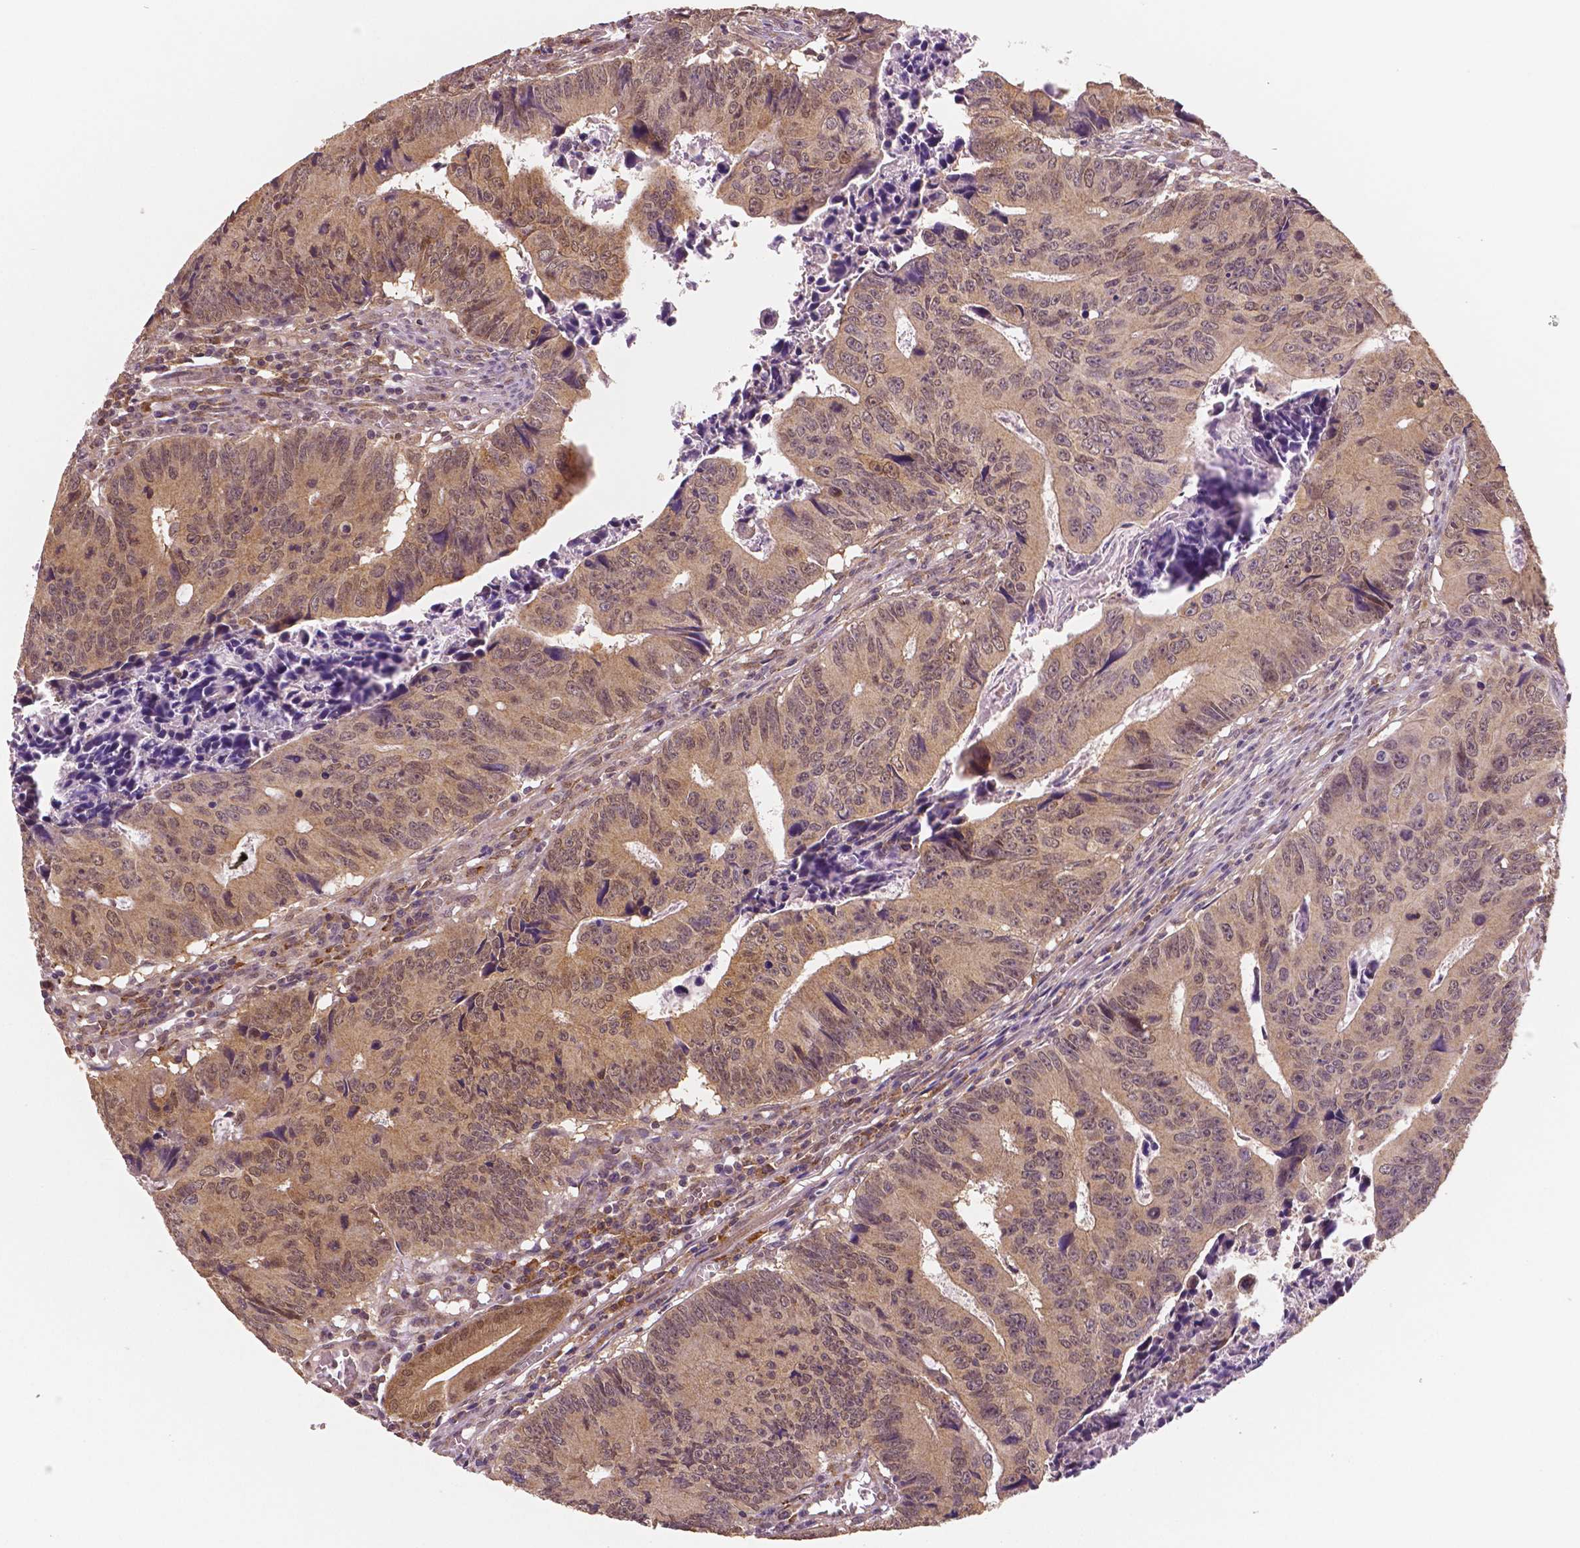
{"staining": {"intensity": "moderate", "quantity": ">75%", "location": "cytoplasmic/membranous,nuclear"}, "tissue": "colorectal cancer", "cell_type": "Tumor cells", "image_type": "cancer", "snomed": [{"axis": "morphology", "description": "Adenocarcinoma, NOS"}, {"axis": "topography", "description": "Colon"}], "caption": "IHC histopathology image of neoplastic tissue: colorectal cancer stained using immunohistochemistry shows medium levels of moderate protein expression localized specifically in the cytoplasmic/membranous and nuclear of tumor cells, appearing as a cytoplasmic/membranous and nuclear brown color.", "gene": "STAT3", "patient": {"sex": "female", "age": 87}}